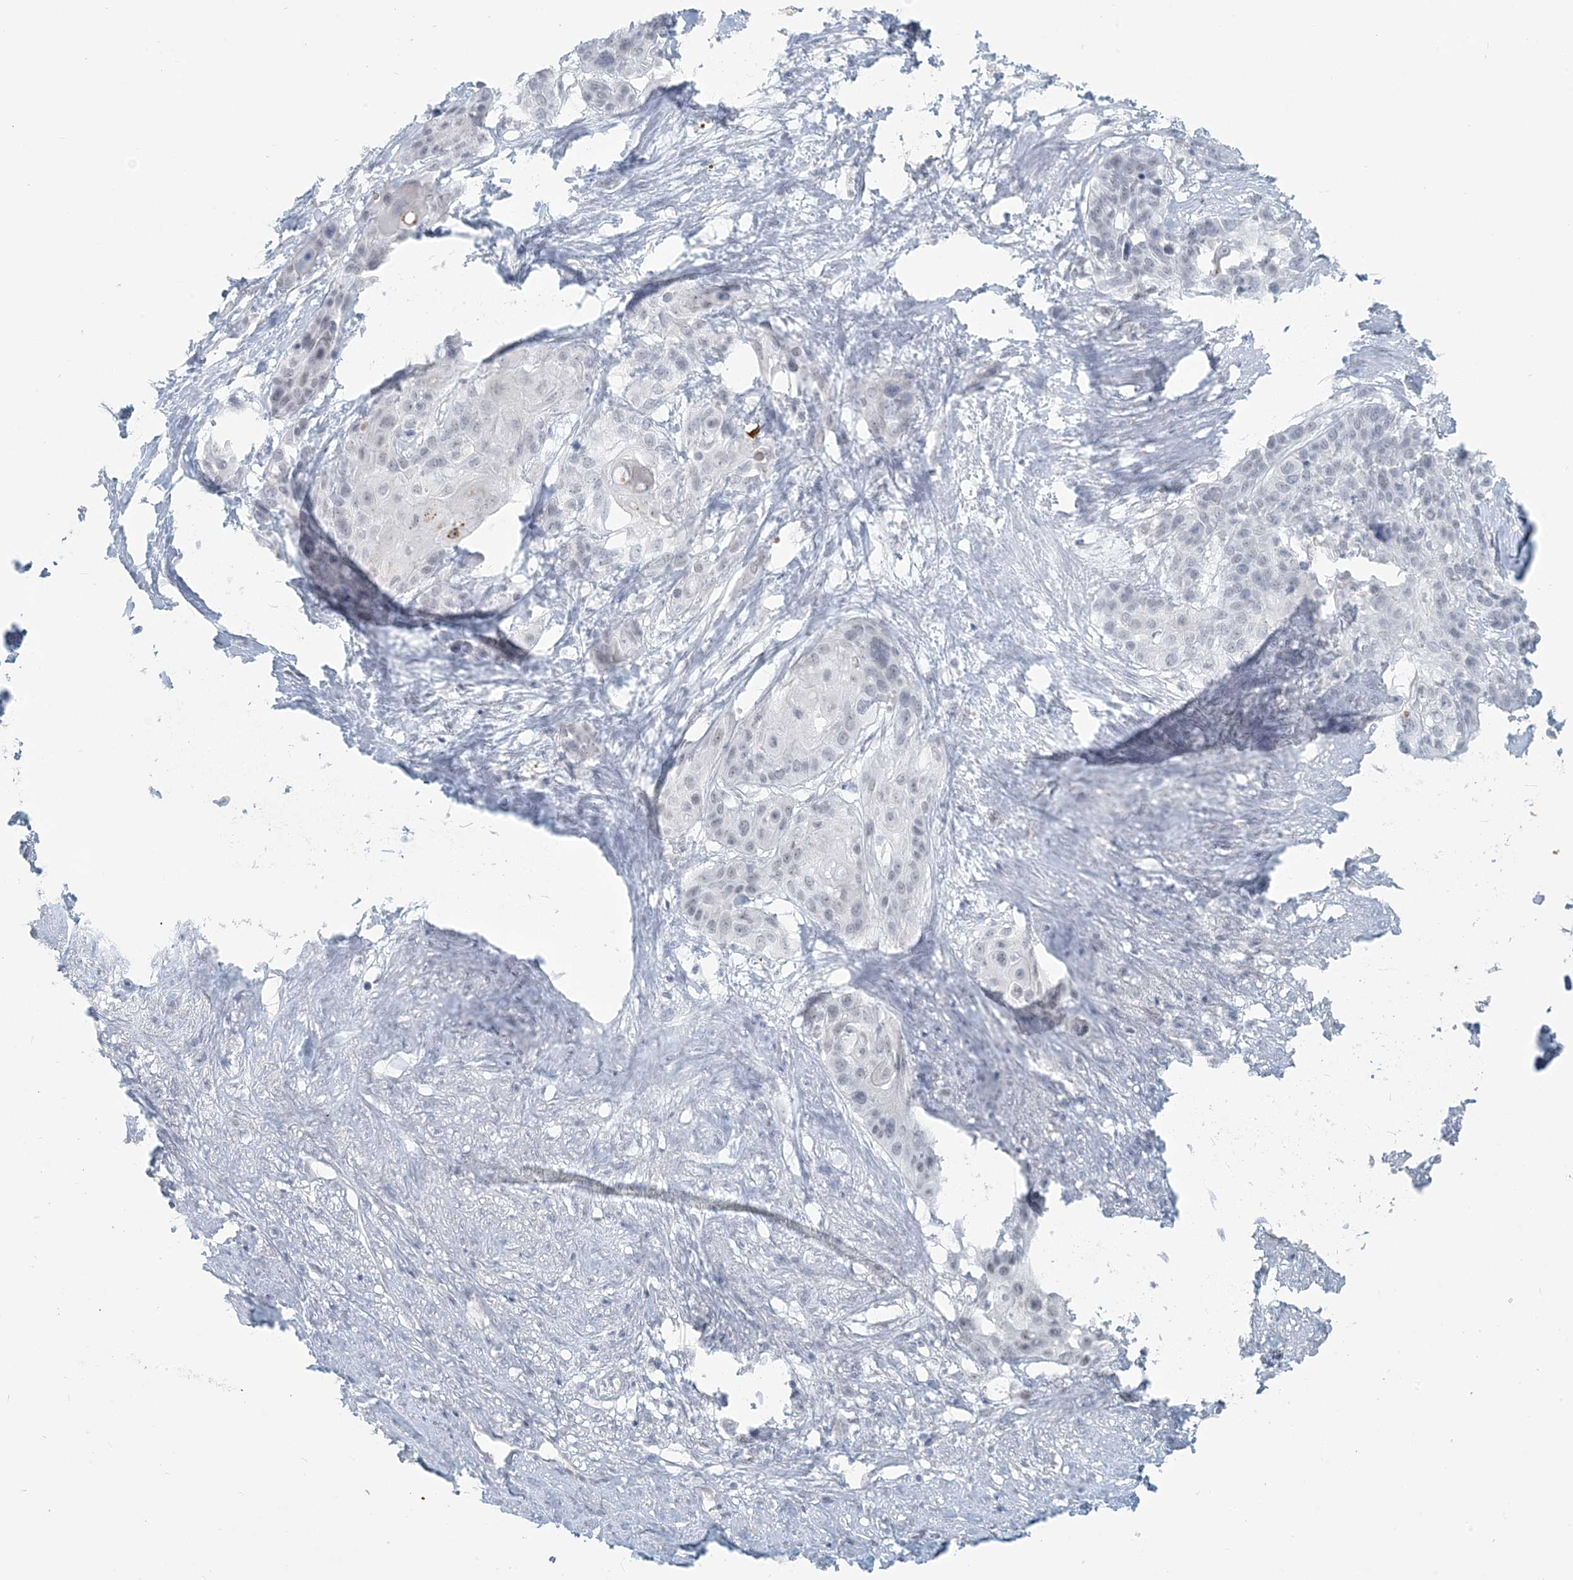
{"staining": {"intensity": "negative", "quantity": "none", "location": "none"}, "tissue": "cervical cancer", "cell_type": "Tumor cells", "image_type": "cancer", "snomed": [{"axis": "morphology", "description": "Squamous cell carcinoma, NOS"}, {"axis": "topography", "description": "Cervix"}], "caption": "High power microscopy image of an immunohistochemistry (IHC) photomicrograph of cervical cancer, revealing no significant staining in tumor cells.", "gene": "SCML1", "patient": {"sex": "female", "age": 57}}